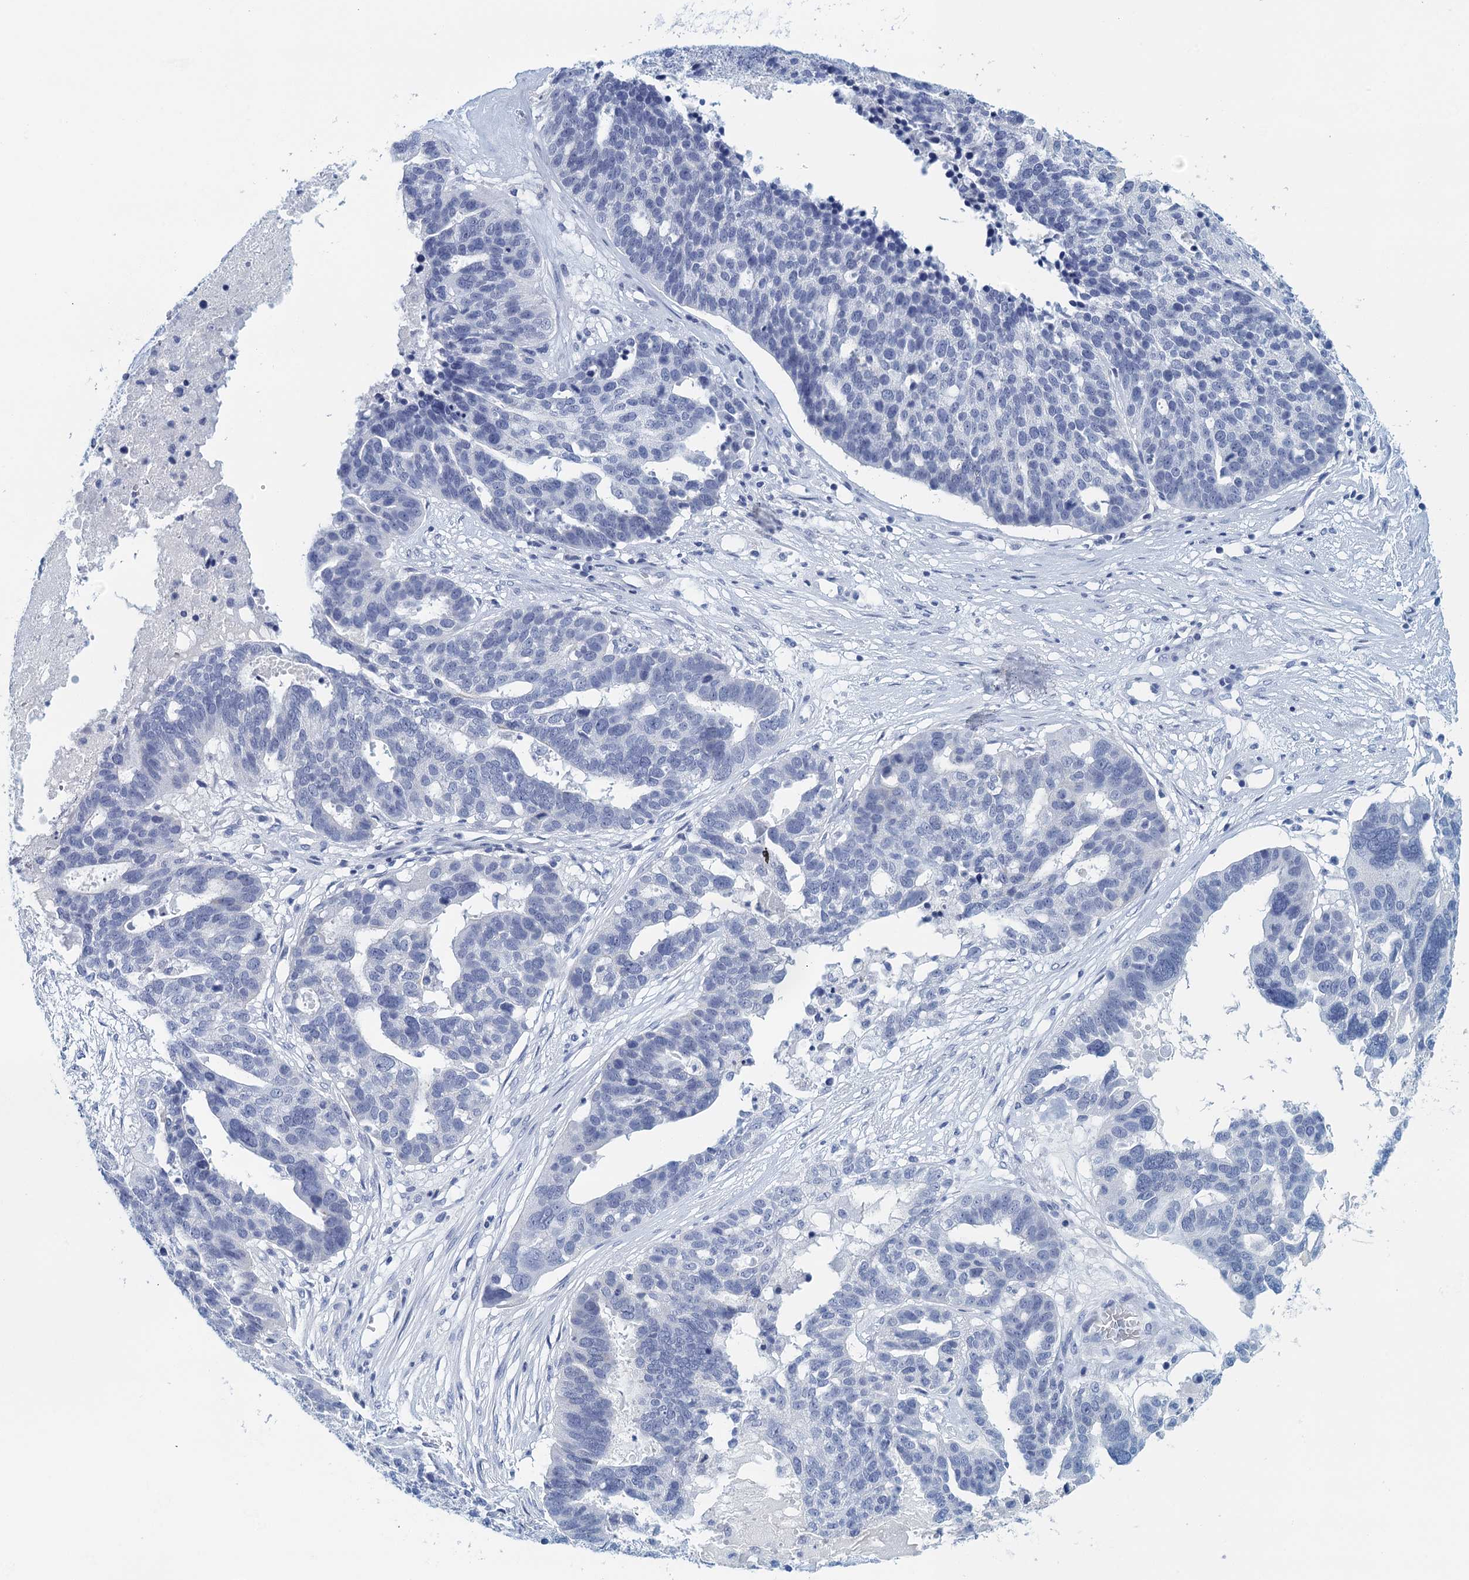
{"staining": {"intensity": "negative", "quantity": "none", "location": "none"}, "tissue": "ovarian cancer", "cell_type": "Tumor cells", "image_type": "cancer", "snomed": [{"axis": "morphology", "description": "Cystadenocarcinoma, serous, NOS"}, {"axis": "topography", "description": "Ovary"}], "caption": "Micrograph shows no protein staining in tumor cells of ovarian cancer tissue.", "gene": "CYP51A1", "patient": {"sex": "female", "age": 59}}